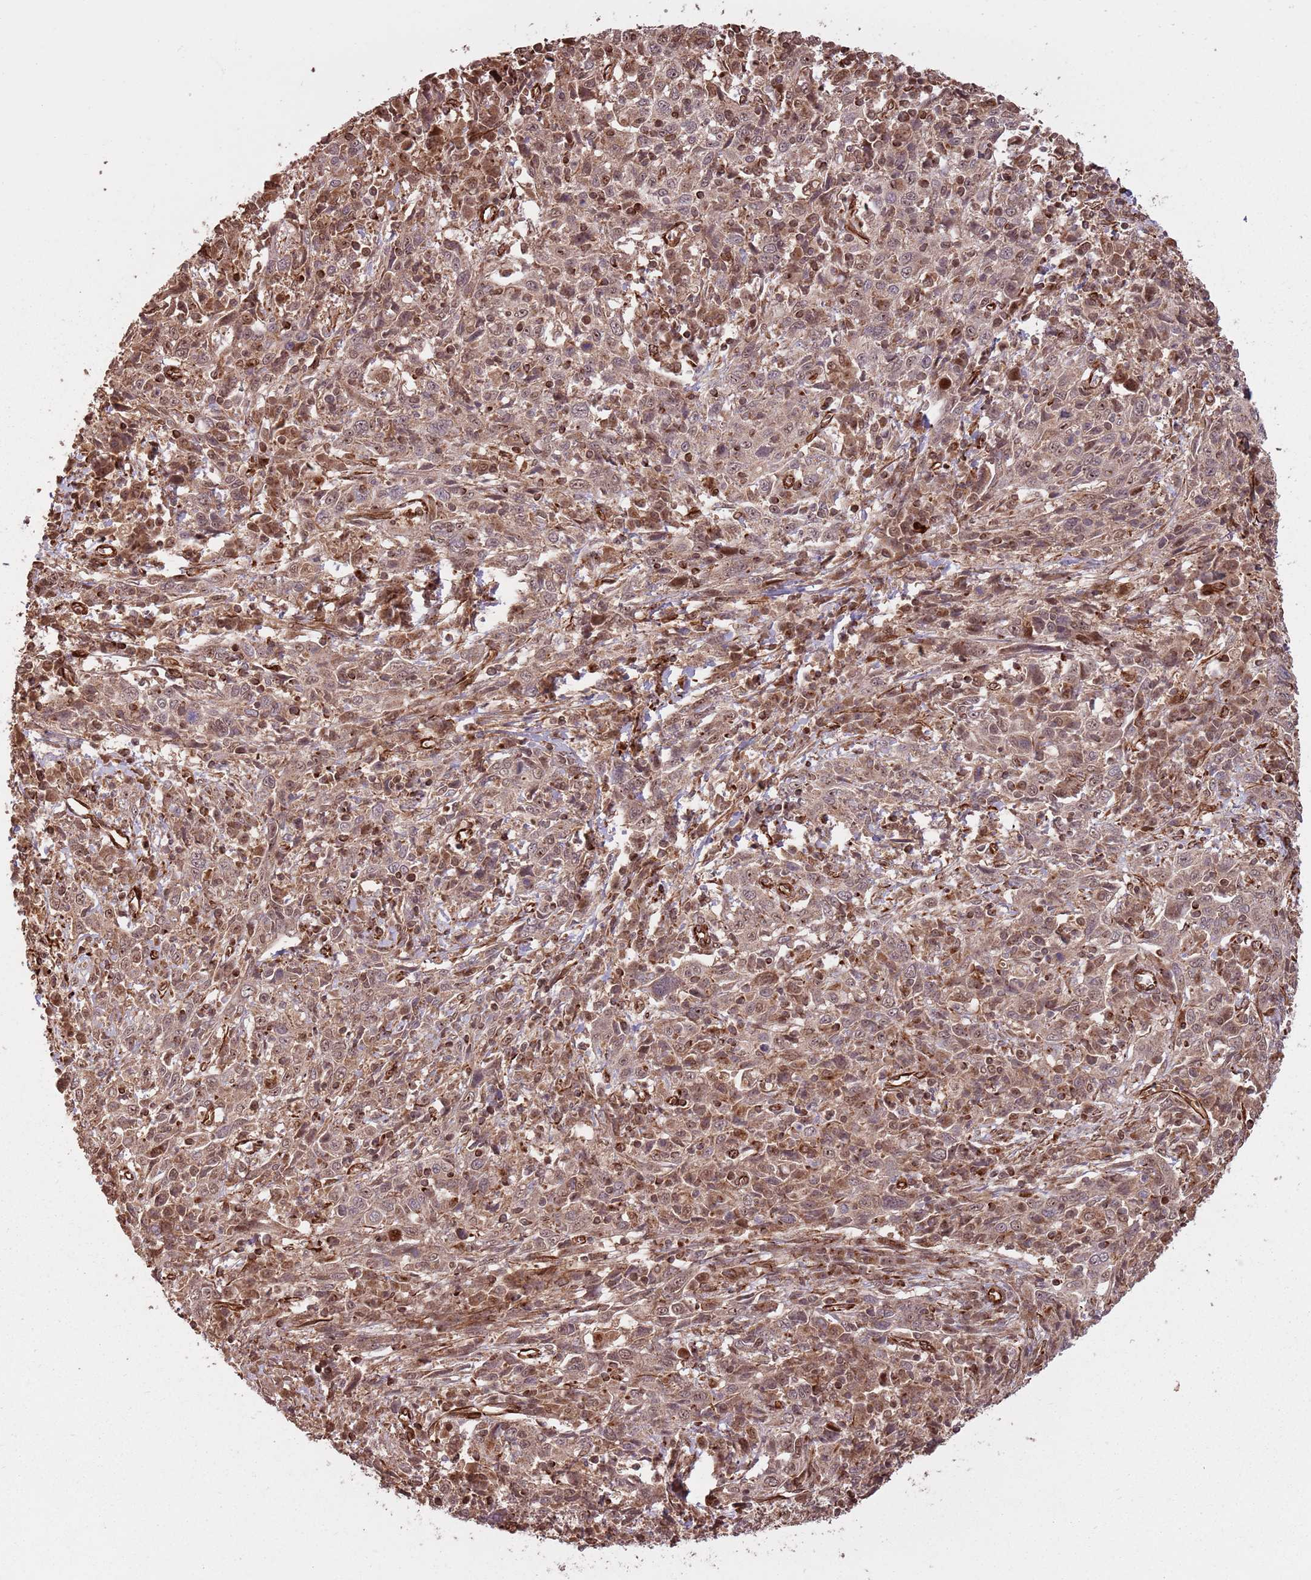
{"staining": {"intensity": "moderate", "quantity": ">75%", "location": "cytoplasmic/membranous,nuclear"}, "tissue": "cervical cancer", "cell_type": "Tumor cells", "image_type": "cancer", "snomed": [{"axis": "morphology", "description": "Squamous cell carcinoma, NOS"}, {"axis": "topography", "description": "Cervix"}], "caption": "Immunohistochemical staining of squamous cell carcinoma (cervical) exhibits medium levels of moderate cytoplasmic/membranous and nuclear expression in approximately >75% of tumor cells. The staining is performed using DAB brown chromogen to label protein expression. The nuclei are counter-stained blue using hematoxylin.", "gene": "ADAMTS3", "patient": {"sex": "female", "age": 46}}